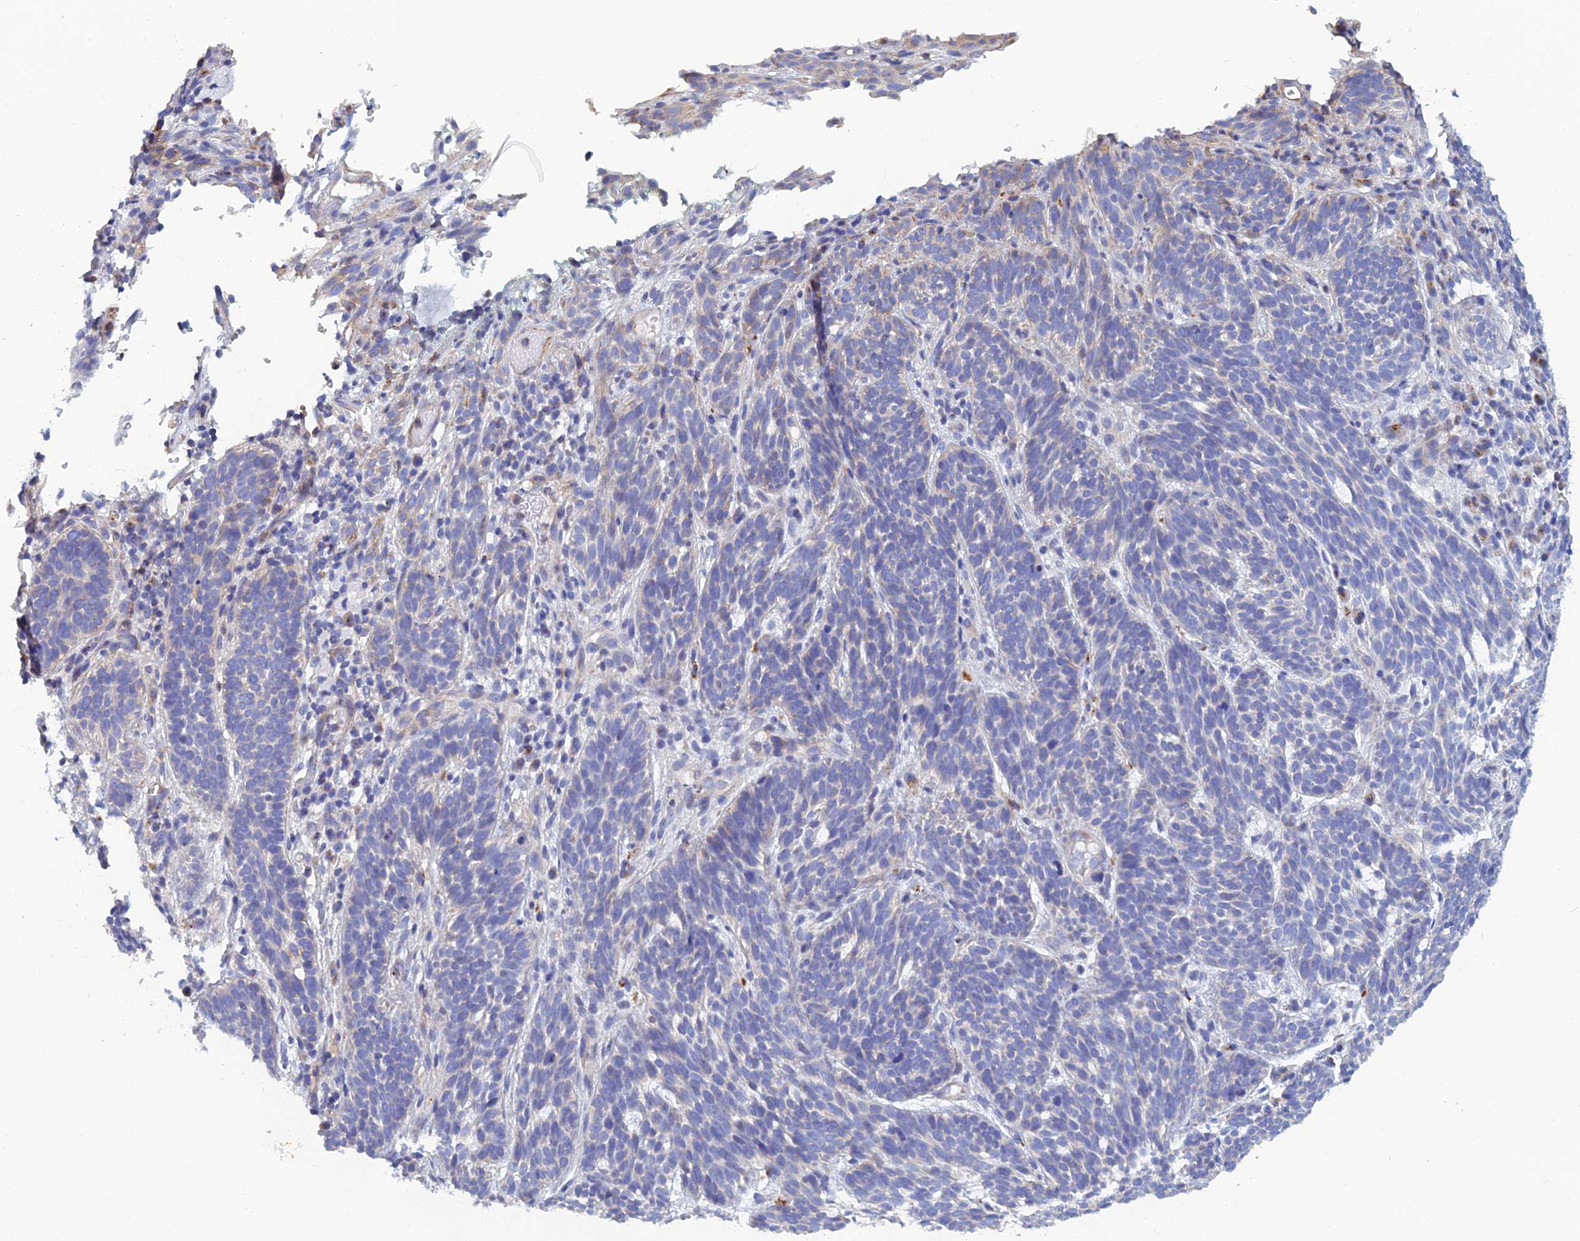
{"staining": {"intensity": "negative", "quantity": "none", "location": "none"}, "tissue": "skin cancer", "cell_type": "Tumor cells", "image_type": "cancer", "snomed": [{"axis": "morphology", "description": "Basal cell carcinoma"}, {"axis": "topography", "description": "Skin"}], "caption": "This is an immunohistochemistry (IHC) micrograph of human skin cancer (basal cell carcinoma). There is no staining in tumor cells.", "gene": "PCDHA8", "patient": {"sex": "male", "age": 71}}